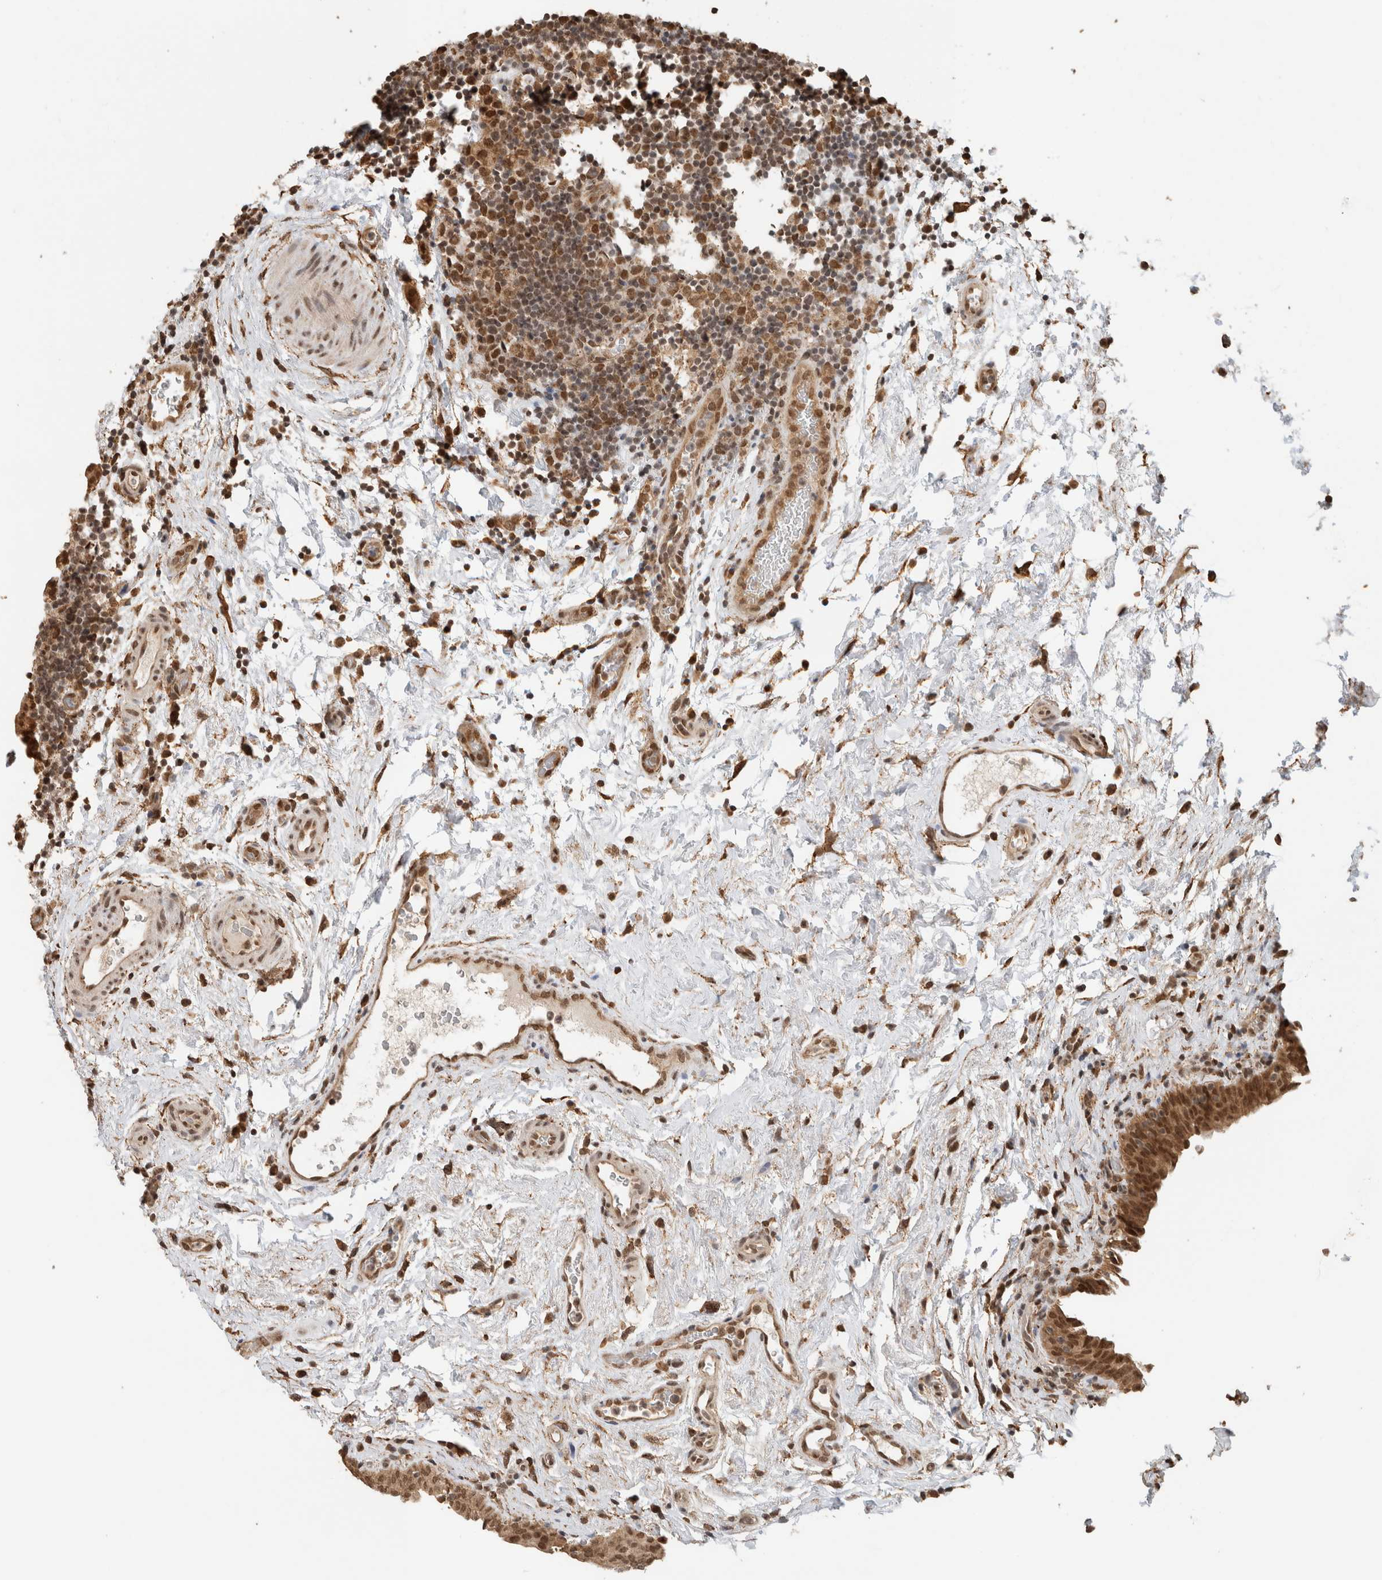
{"staining": {"intensity": "moderate", "quantity": ">75%", "location": "cytoplasmic/membranous,nuclear"}, "tissue": "urinary bladder", "cell_type": "Urothelial cells", "image_type": "normal", "snomed": [{"axis": "morphology", "description": "Normal tissue, NOS"}, {"axis": "topography", "description": "Urinary bladder"}], "caption": "The immunohistochemical stain shows moderate cytoplasmic/membranous,nuclear expression in urothelial cells of normal urinary bladder.", "gene": "C1orf21", "patient": {"sex": "male", "age": 83}}